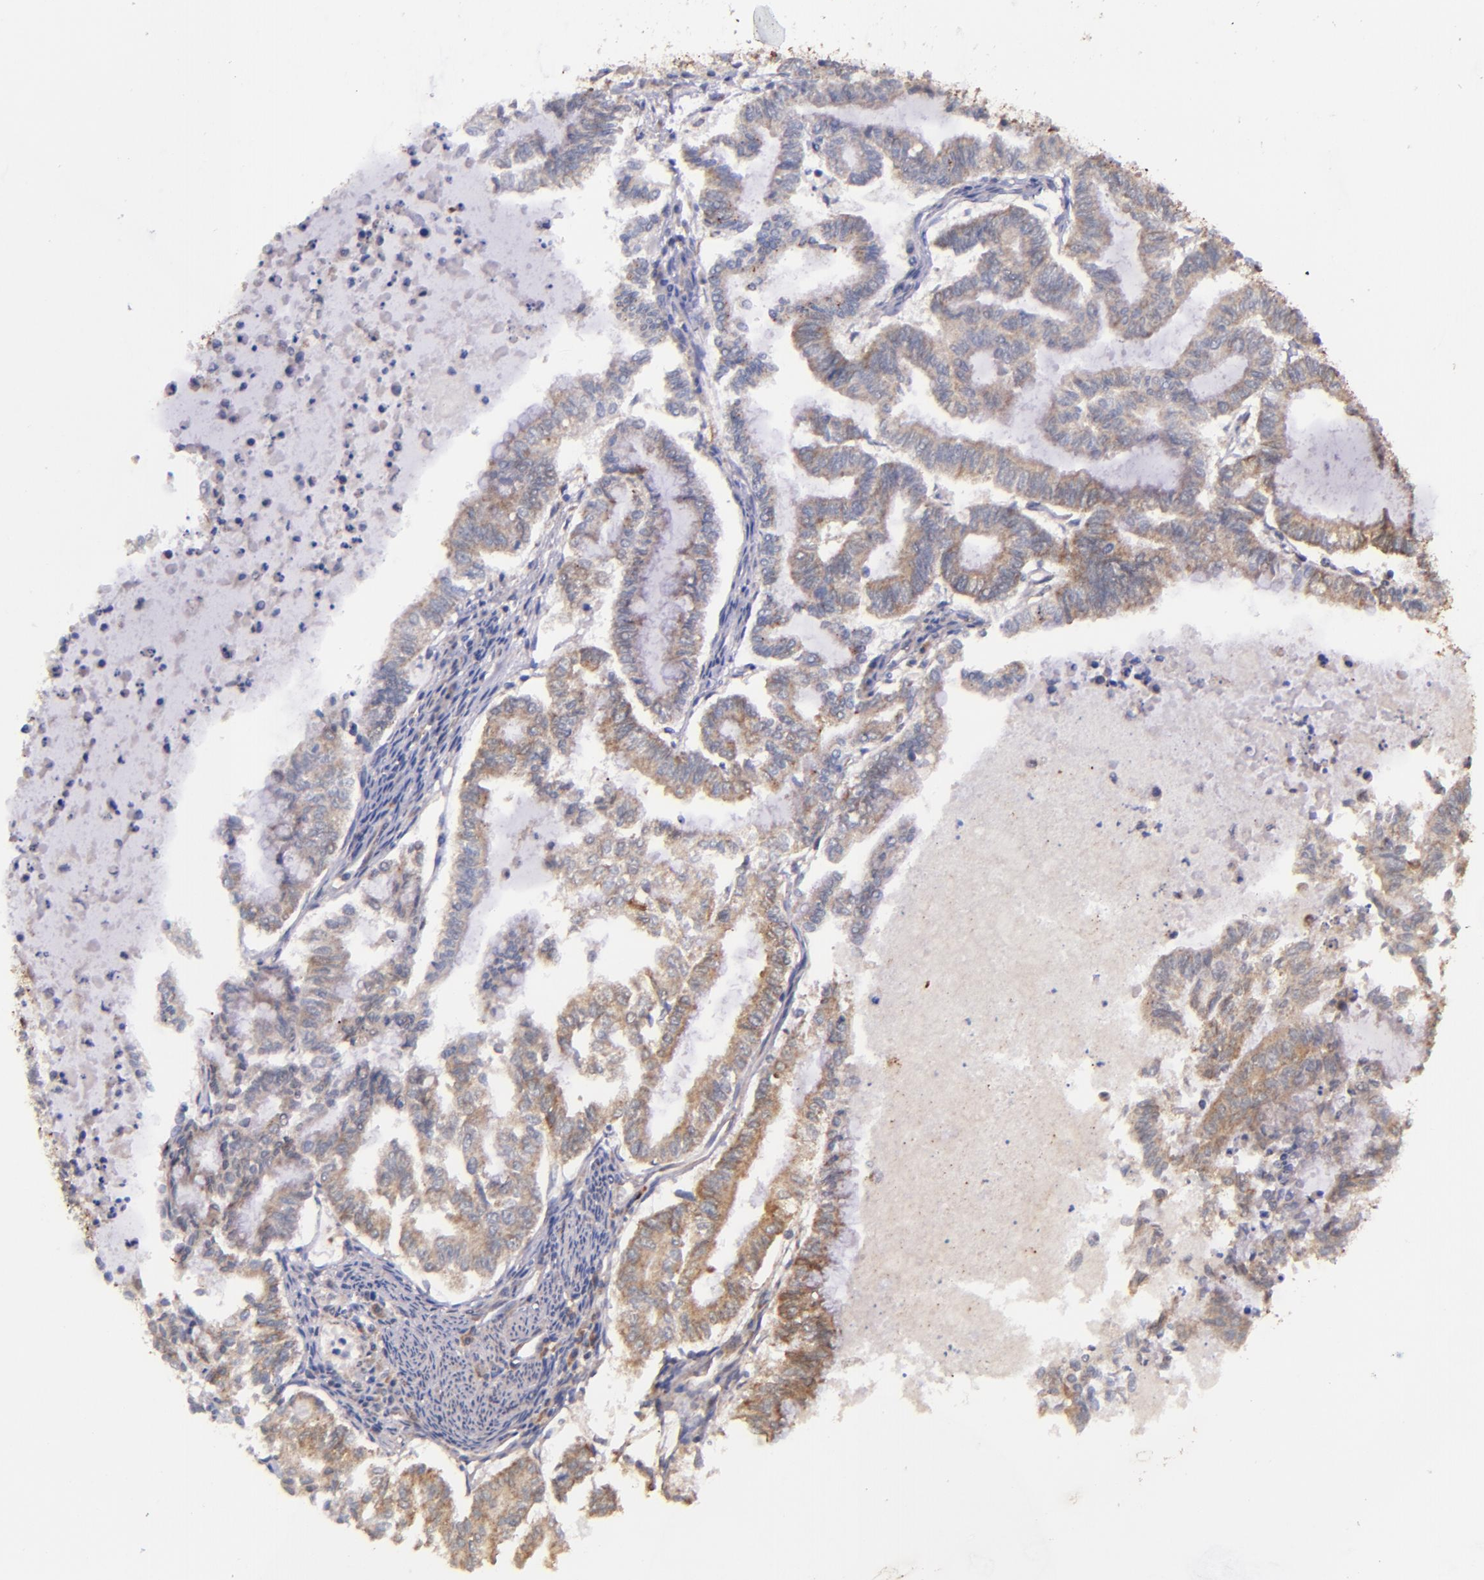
{"staining": {"intensity": "moderate", "quantity": ">75%", "location": "cytoplasmic/membranous"}, "tissue": "endometrial cancer", "cell_type": "Tumor cells", "image_type": "cancer", "snomed": [{"axis": "morphology", "description": "Adenocarcinoma, NOS"}, {"axis": "topography", "description": "Endometrium"}], "caption": "The micrograph shows staining of adenocarcinoma (endometrial), revealing moderate cytoplasmic/membranous protein expression (brown color) within tumor cells. (brown staining indicates protein expression, while blue staining denotes nuclei).", "gene": "SHC1", "patient": {"sex": "female", "age": 79}}